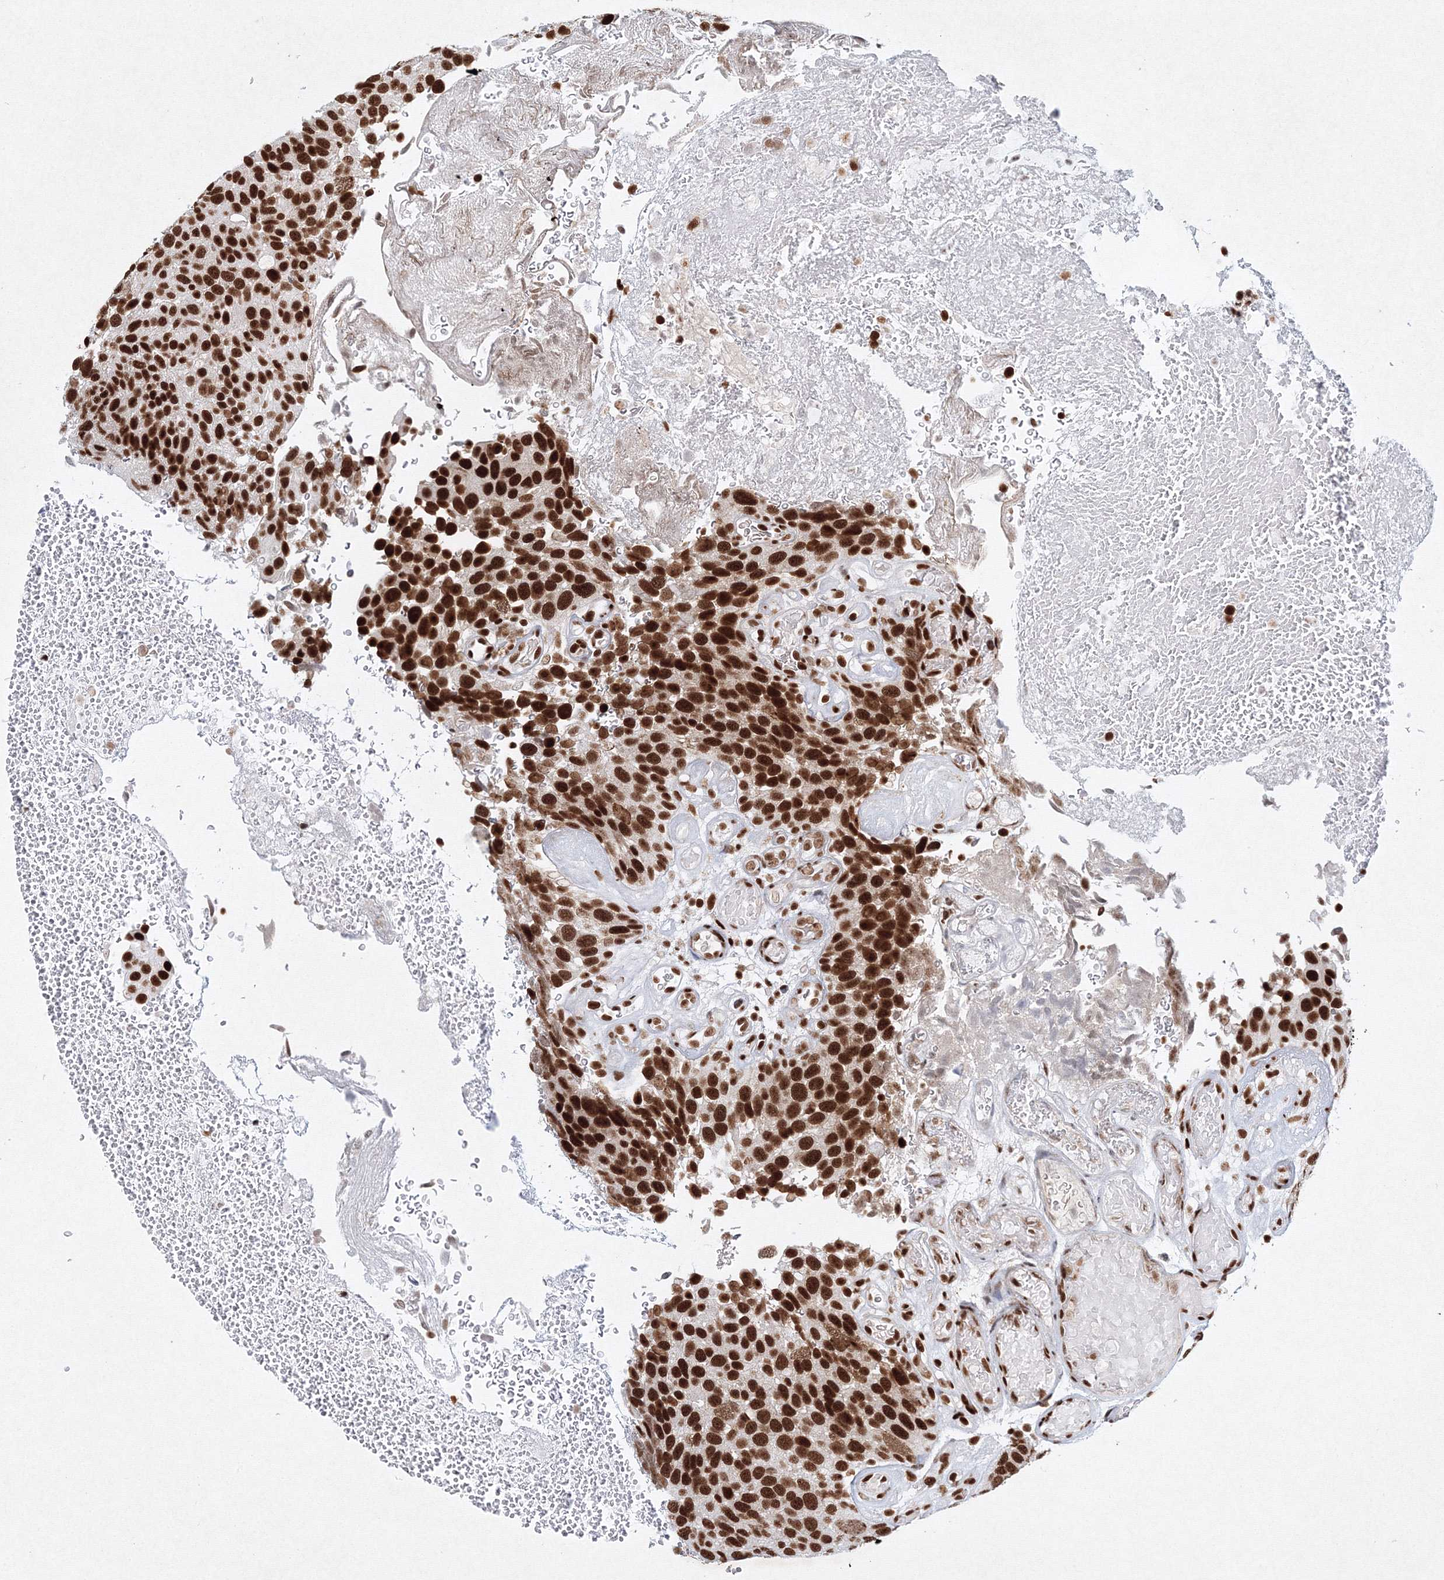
{"staining": {"intensity": "strong", "quantity": ">75%", "location": "nuclear"}, "tissue": "urothelial cancer", "cell_type": "Tumor cells", "image_type": "cancer", "snomed": [{"axis": "morphology", "description": "Urothelial carcinoma, Low grade"}, {"axis": "topography", "description": "Urinary bladder"}], "caption": "Protein analysis of urothelial carcinoma (low-grade) tissue shows strong nuclear staining in approximately >75% of tumor cells.", "gene": "SNRPC", "patient": {"sex": "male", "age": 78}}